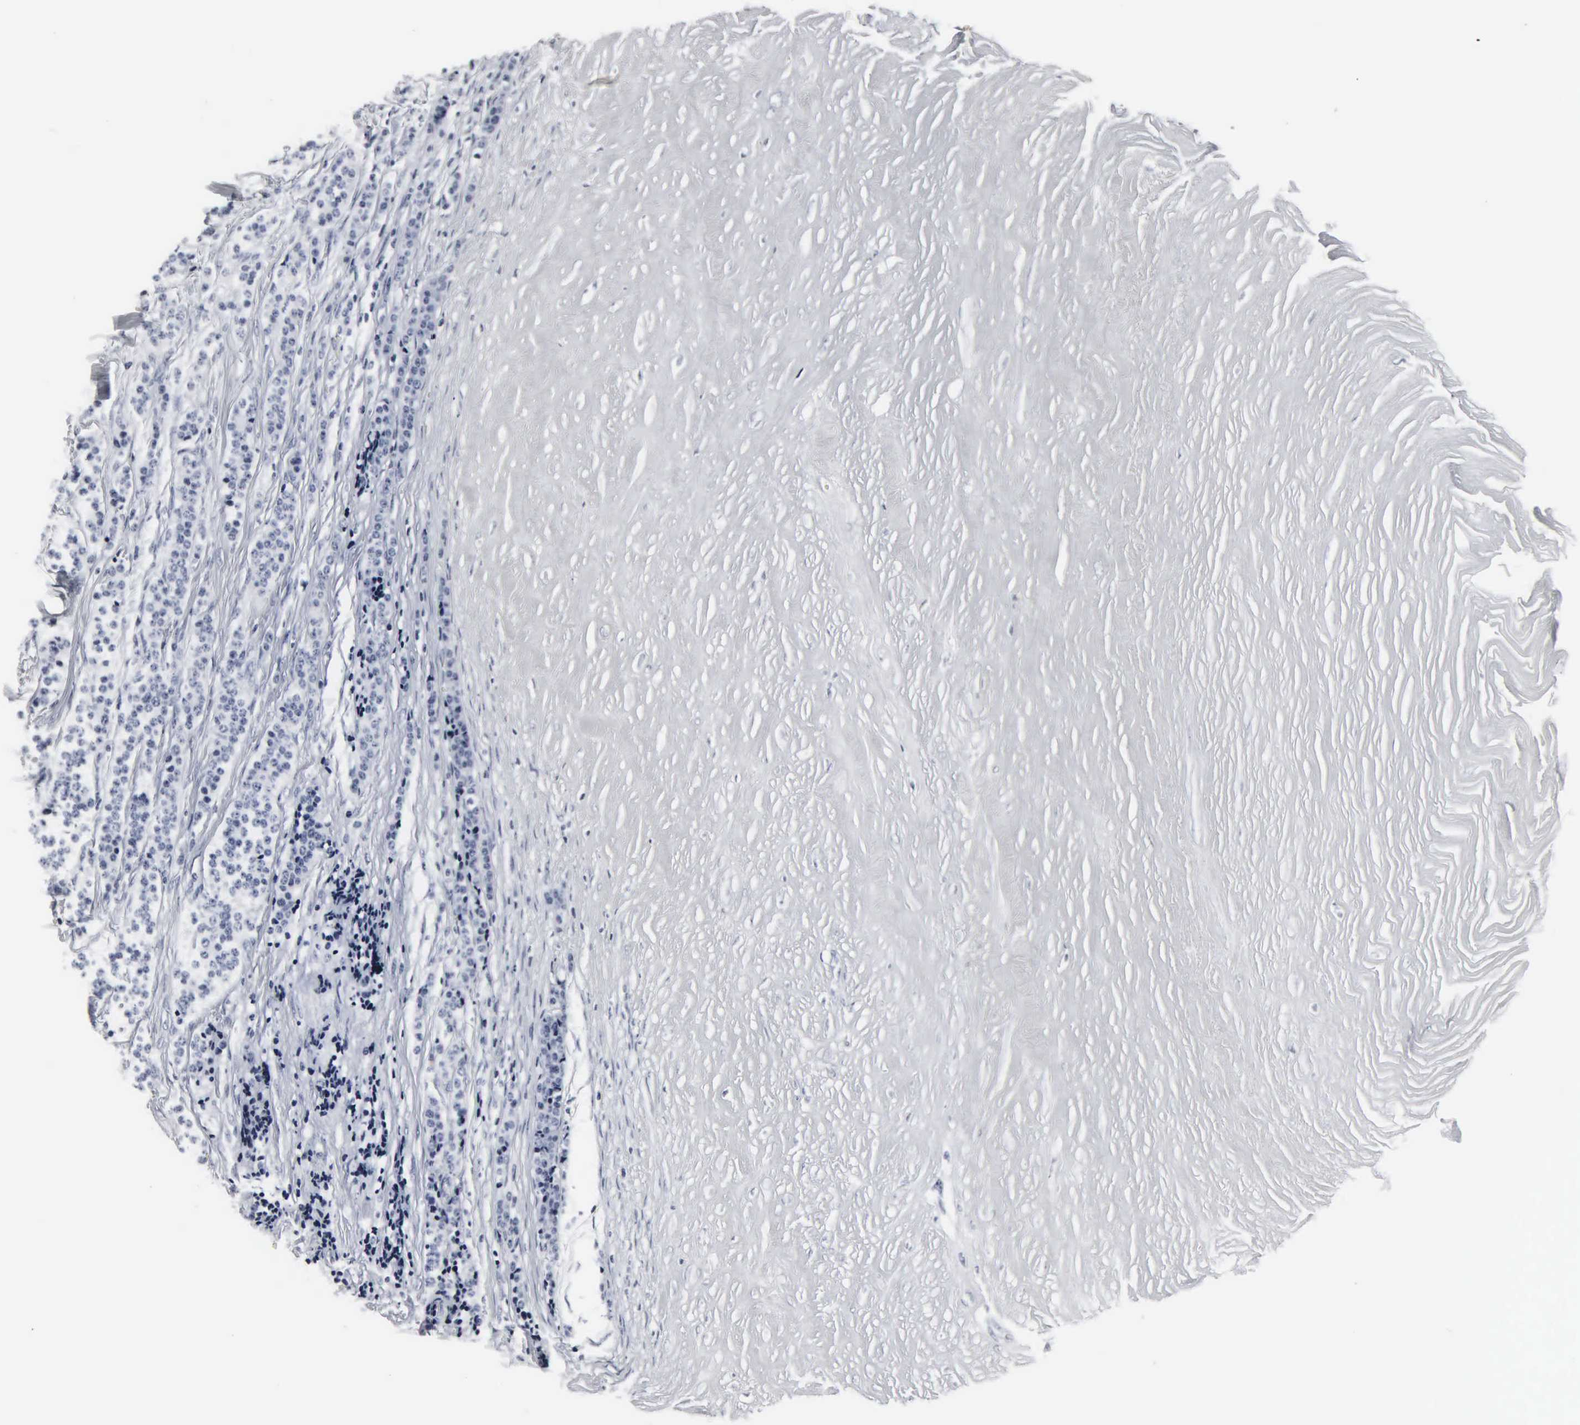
{"staining": {"intensity": "negative", "quantity": "none", "location": "none"}, "tissue": "carcinoid", "cell_type": "Tumor cells", "image_type": "cancer", "snomed": [{"axis": "morphology", "description": "Carcinoid, malignant, NOS"}, {"axis": "topography", "description": "Small intestine"}], "caption": "A micrograph of human malignant carcinoid is negative for staining in tumor cells.", "gene": "DGCR2", "patient": {"sex": "male", "age": 63}}